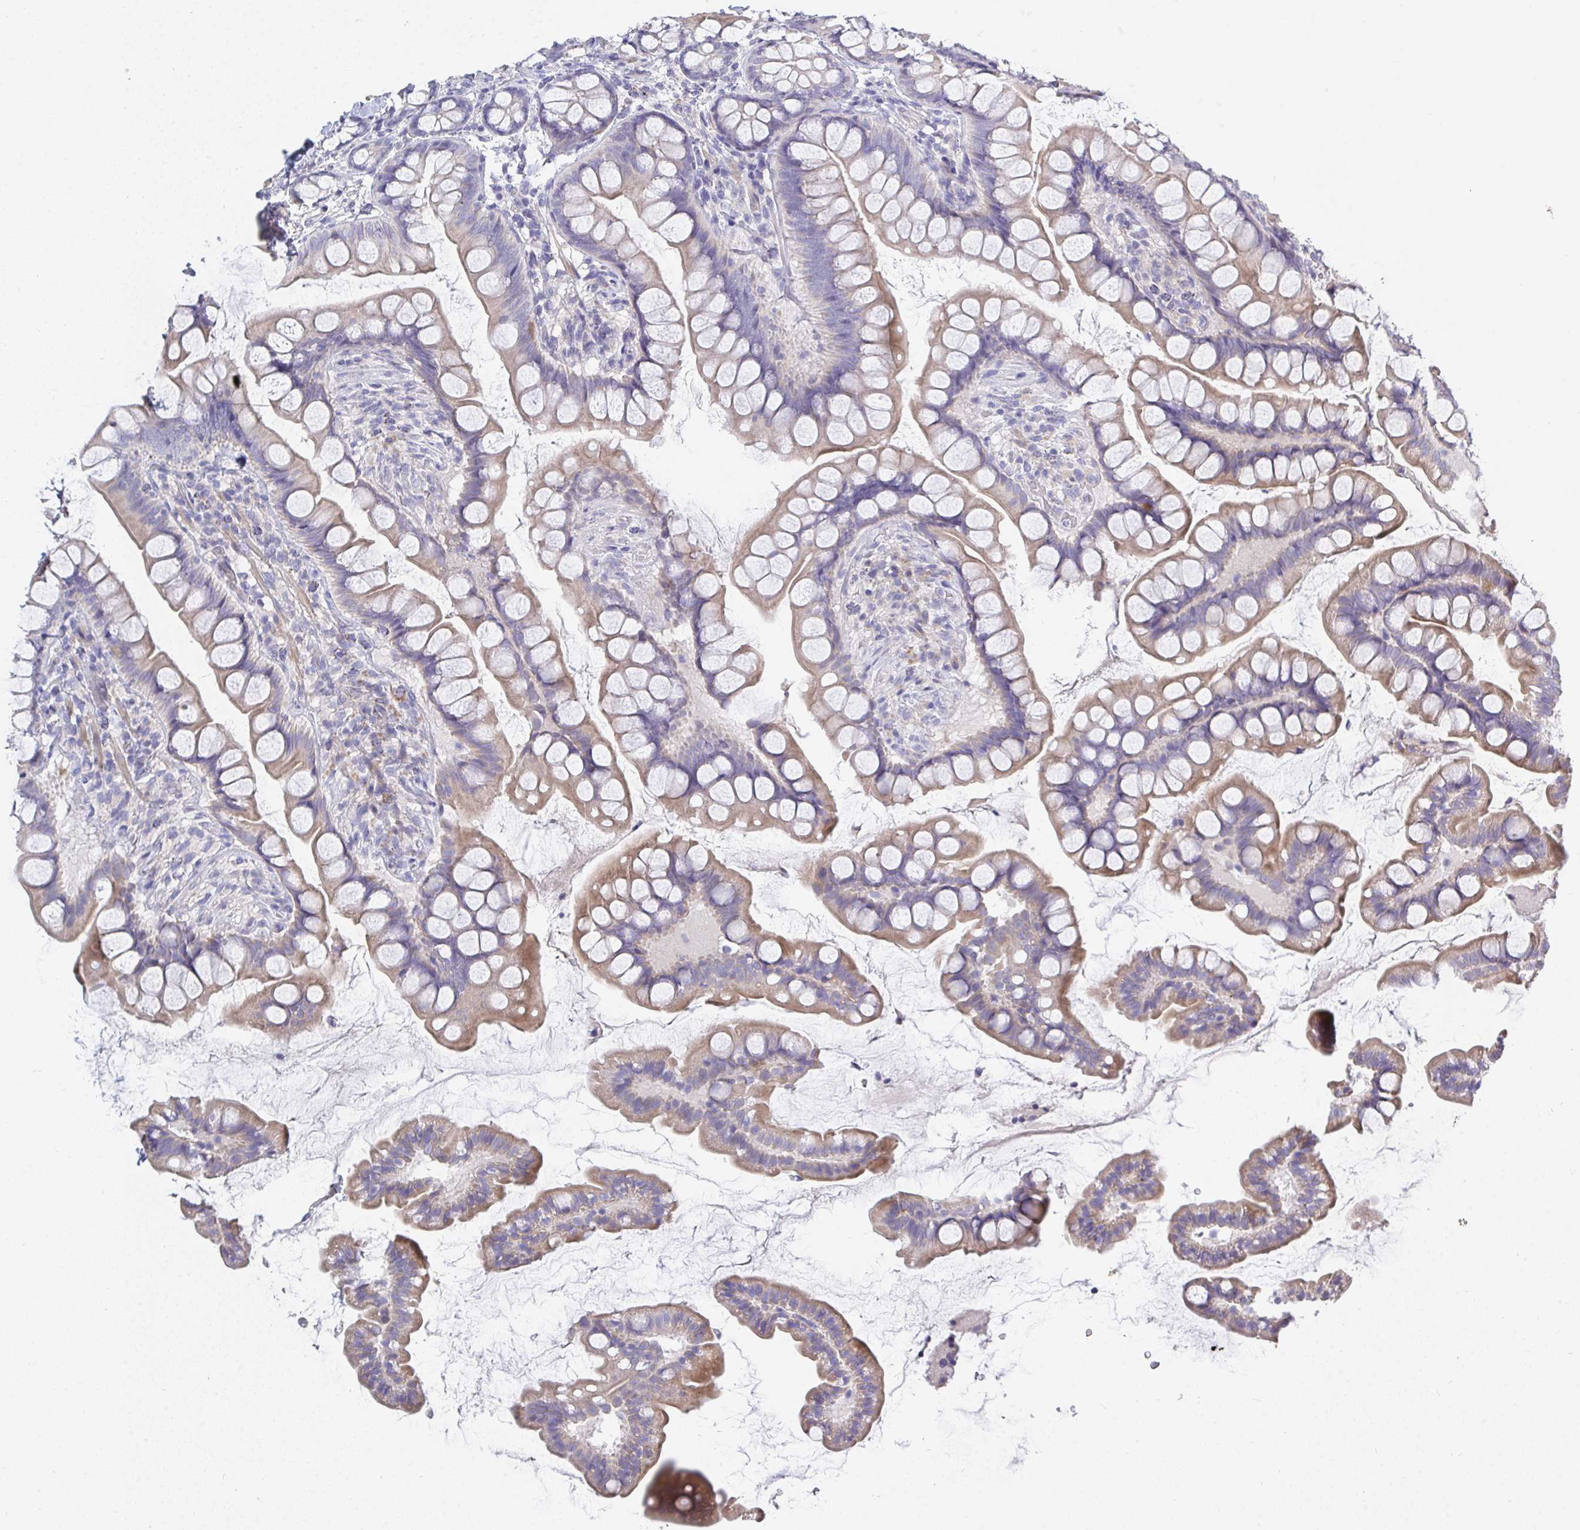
{"staining": {"intensity": "moderate", "quantity": "25%-75%", "location": "cytoplasmic/membranous"}, "tissue": "small intestine", "cell_type": "Glandular cells", "image_type": "normal", "snomed": [{"axis": "morphology", "description": "Normal tissue, NOS"}, {"axis": "topography", "description": "Small intestine"}], "caption": "A brown stain highlights moderate cytoplasmic/membranous expression of a protein in glandular cells of normal small intestine. (IHC, brightfield microscopy, high magnification).", "gene": "ZNF561", "patient": {"sex": "male", "age": 70}}